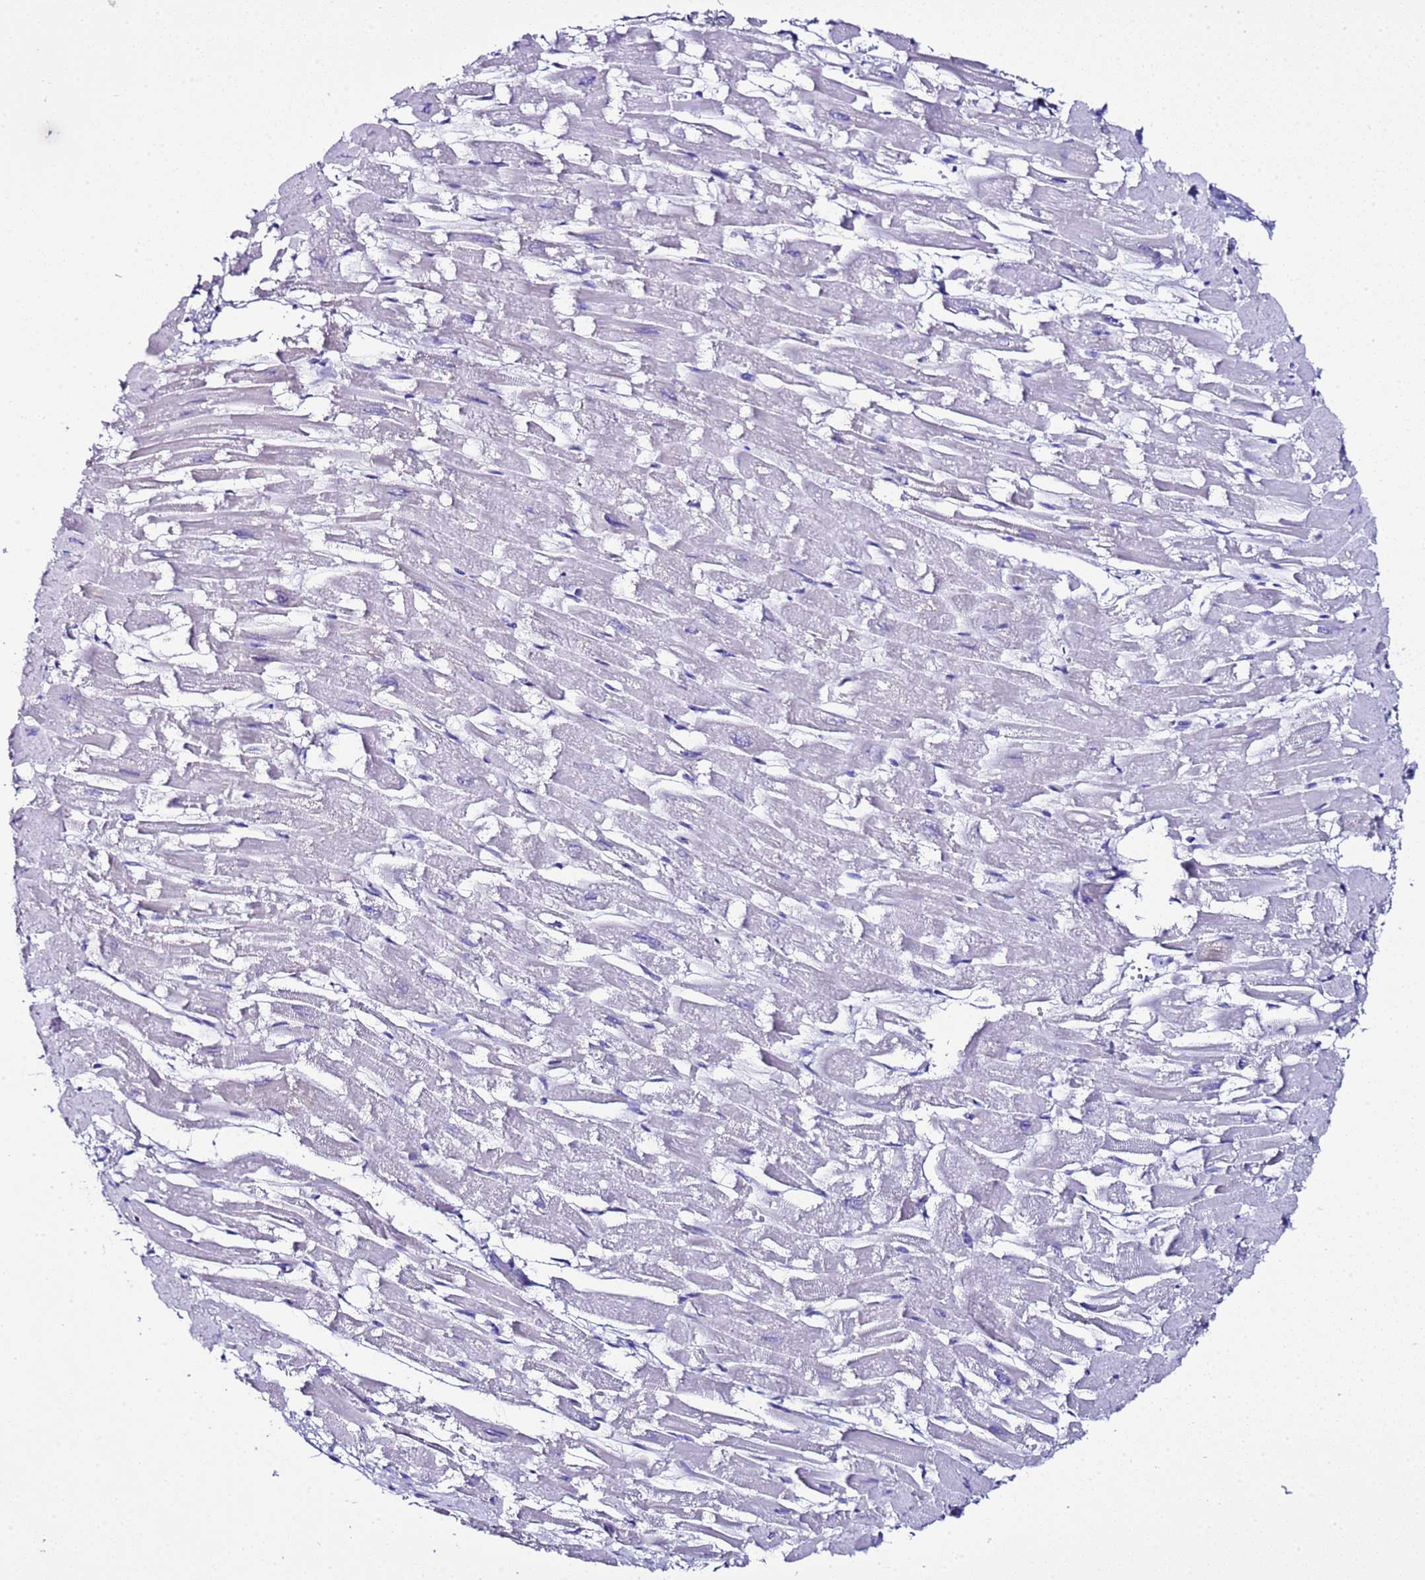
{"staining": {"intensity": "negative", "quantity": "none", "location": "none"}, "tissue": "heart muscle", "cell_type": "Cardiomyocytes", "image_type": "normal", "snomed": [{"axis": "morphology", "description": "Normal tissue, NOS"}, {"axis": "topography", "description": "Heart"}], "caption": "An immunohistochemistry micrograph of benign heart muscle is shown. There is no staining in cardiomyocytes of heart muscle. (Stains: DAB (3,3'-diaminobenzidine) immunohistochemistry (IHC) with hematoxylin counter stain, Microscopy: brightfield microscopy at high magnification).", "gene": "BCL7A", "patient": {"sex": "male", "age": 54}}